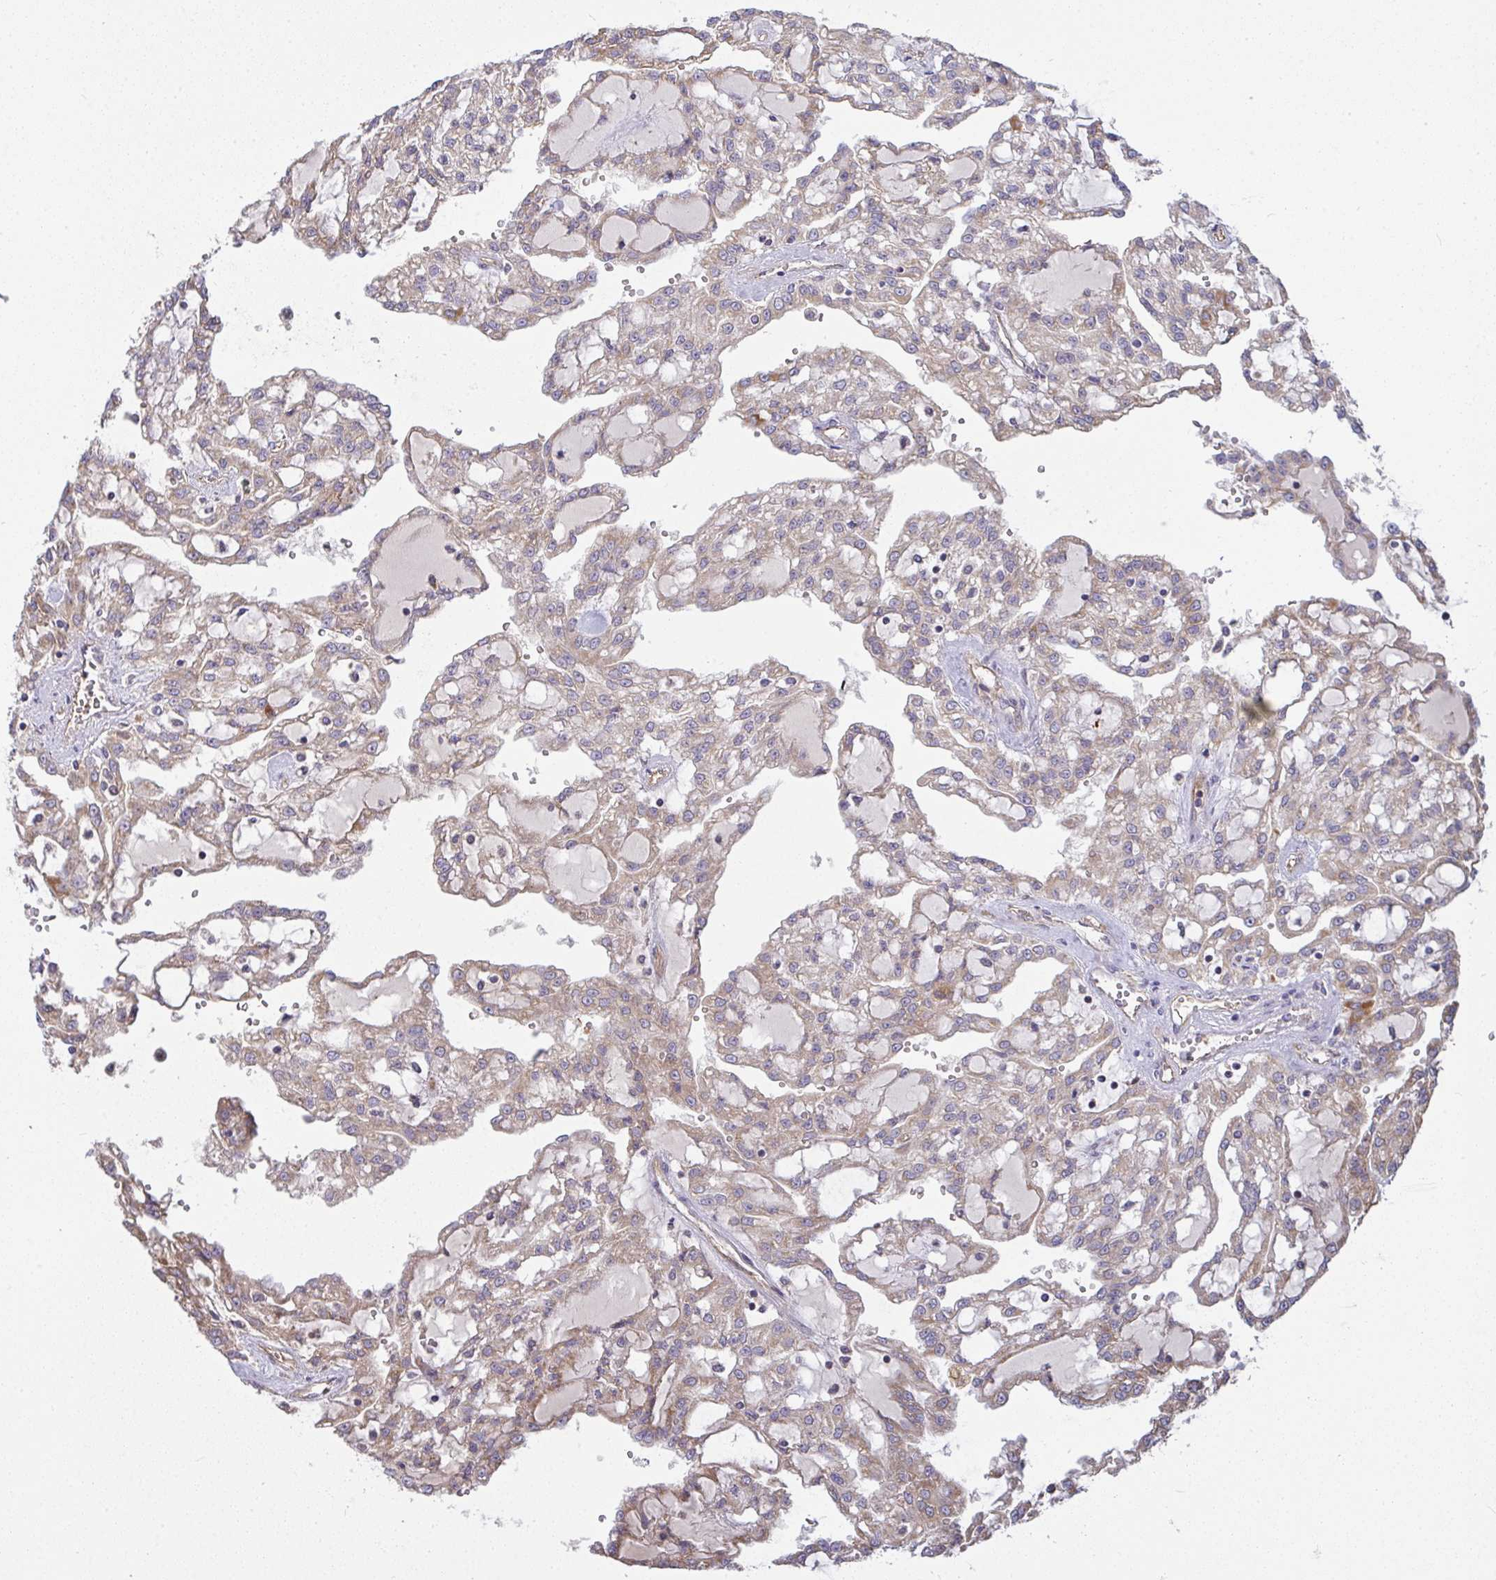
{"staining": {"intensity": "weak", "quantity": "<25%", "location": "cytoplasmic/membranous"}, "tissue": "renal cancer", "cell_type": "Tumor cells", "image_type": "cancer", "snomed": [{"axis": "morphology", "description": "Adenocarcinoma, NOS"}, {"axis": "topography", "description": "Kidney"}], "caption": "This is a micrograph of immunohistochemistry (IHC) staining of renal cancer (adenocarcinoma), which shows no staining in tumor cells. (Immunohistochemistry (ihc), brightfield microscopy, high magnification).", "gene": "B4GALT6", "patient": {"sex": "male", "age": 63}}